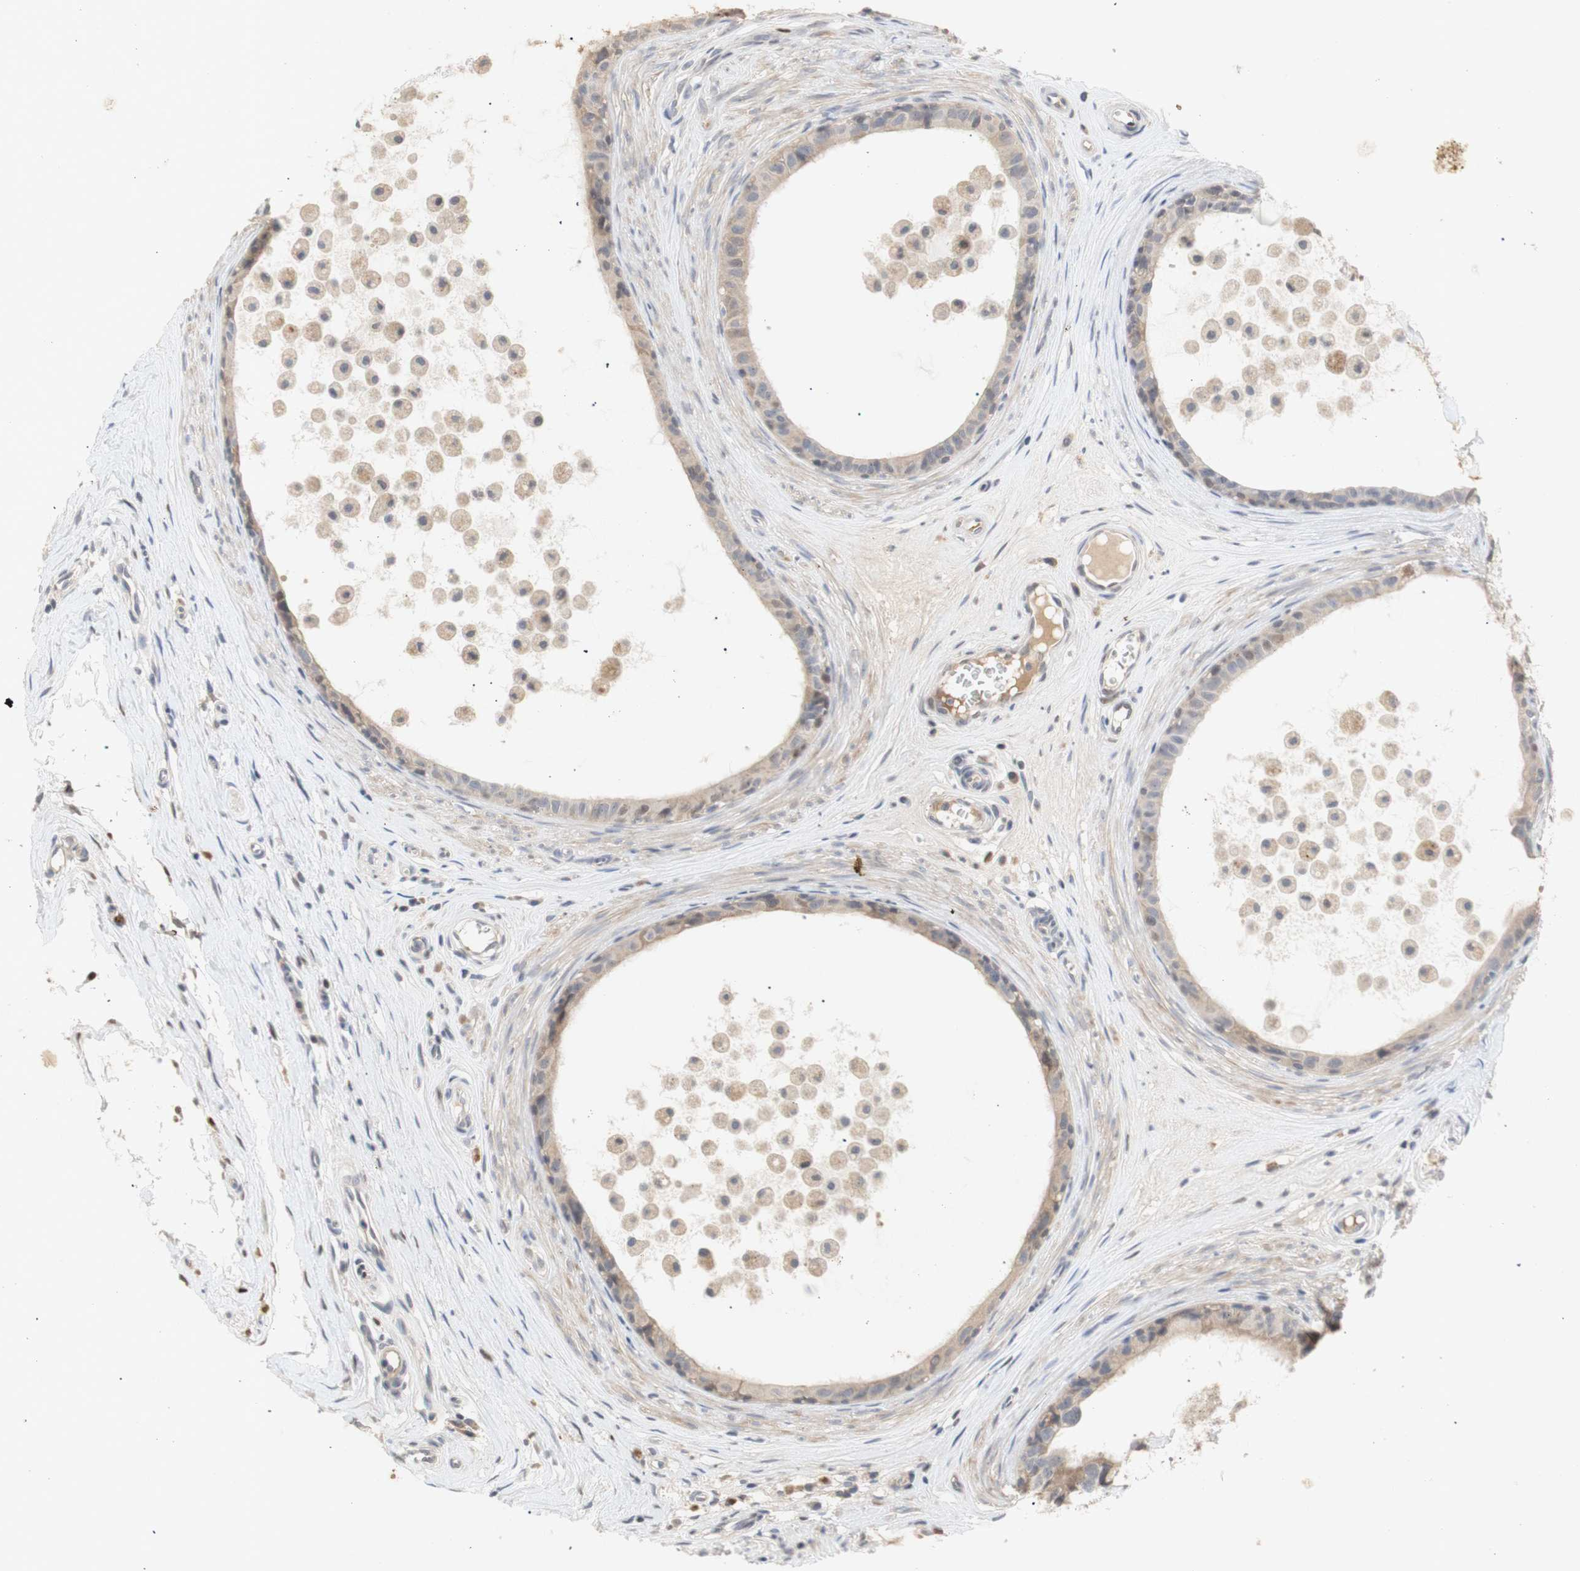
{"staining": {"intensity": "weak", "quantity": ">75%", "location": "cytoplasmic/membranous"}, "tissue": "epididymis", "cell_type": "Glandular cells", "image_type": "normal", "snomed": [{"axis": "morphology", "description": "Normal tissue, NOS"}, {"axis": "morphology", "description": "Inflammation, NOS"}, {"axis": "topography", "description": "Epididymis"}], "caption": "A low amount of weak cytoplasmic/membranous expression is seen in approximately >75% of glandular cells in normal epididymis. The protein of interest is shown in brown color, while the nuclei are stained blue.", "gene": "FOSB", "patient": {"sex": "male", "age": 85}}